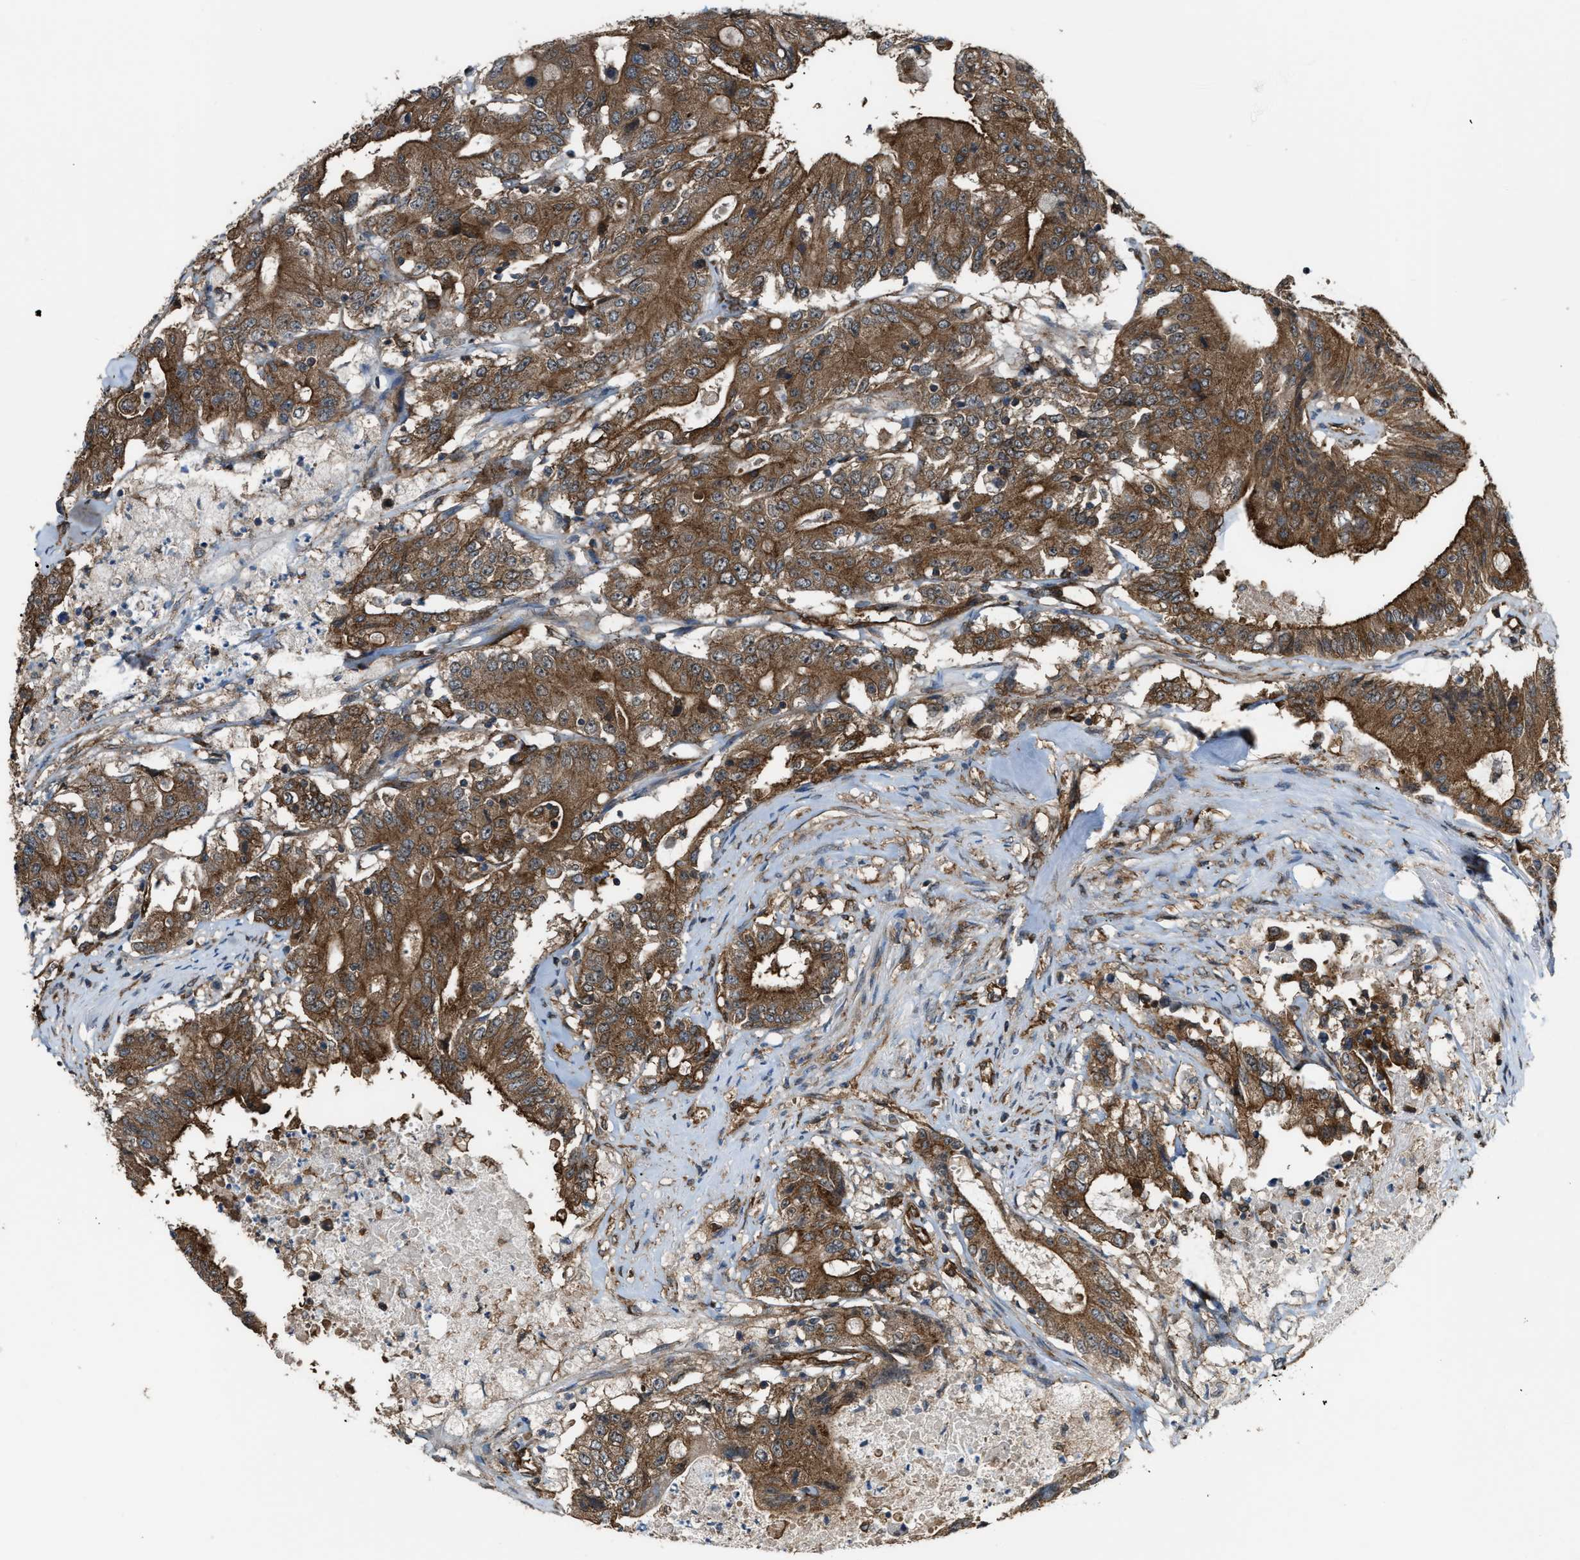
{"staining": {"intensity": "strong", "quantity": ">75%", "location": "cytoplasmic/membranous"}, "tissue": "colorectal cancer", "cell_type": "Tumor cells", "image_type": "cancer", "snomed": [{"axis": "morphology", "description": "Adenocarcinoma, NOS"}, {"axis": "topography", "description": "Colon"}], "caption": "The image exhibits staining of colorectal cancer (adenocarcinoma), revealing strong cytoplasmic/membranous protein staining (brown color) within tumor cells.", "gene": "PICALM", "patient": {"sex": "female", "age": 77}}